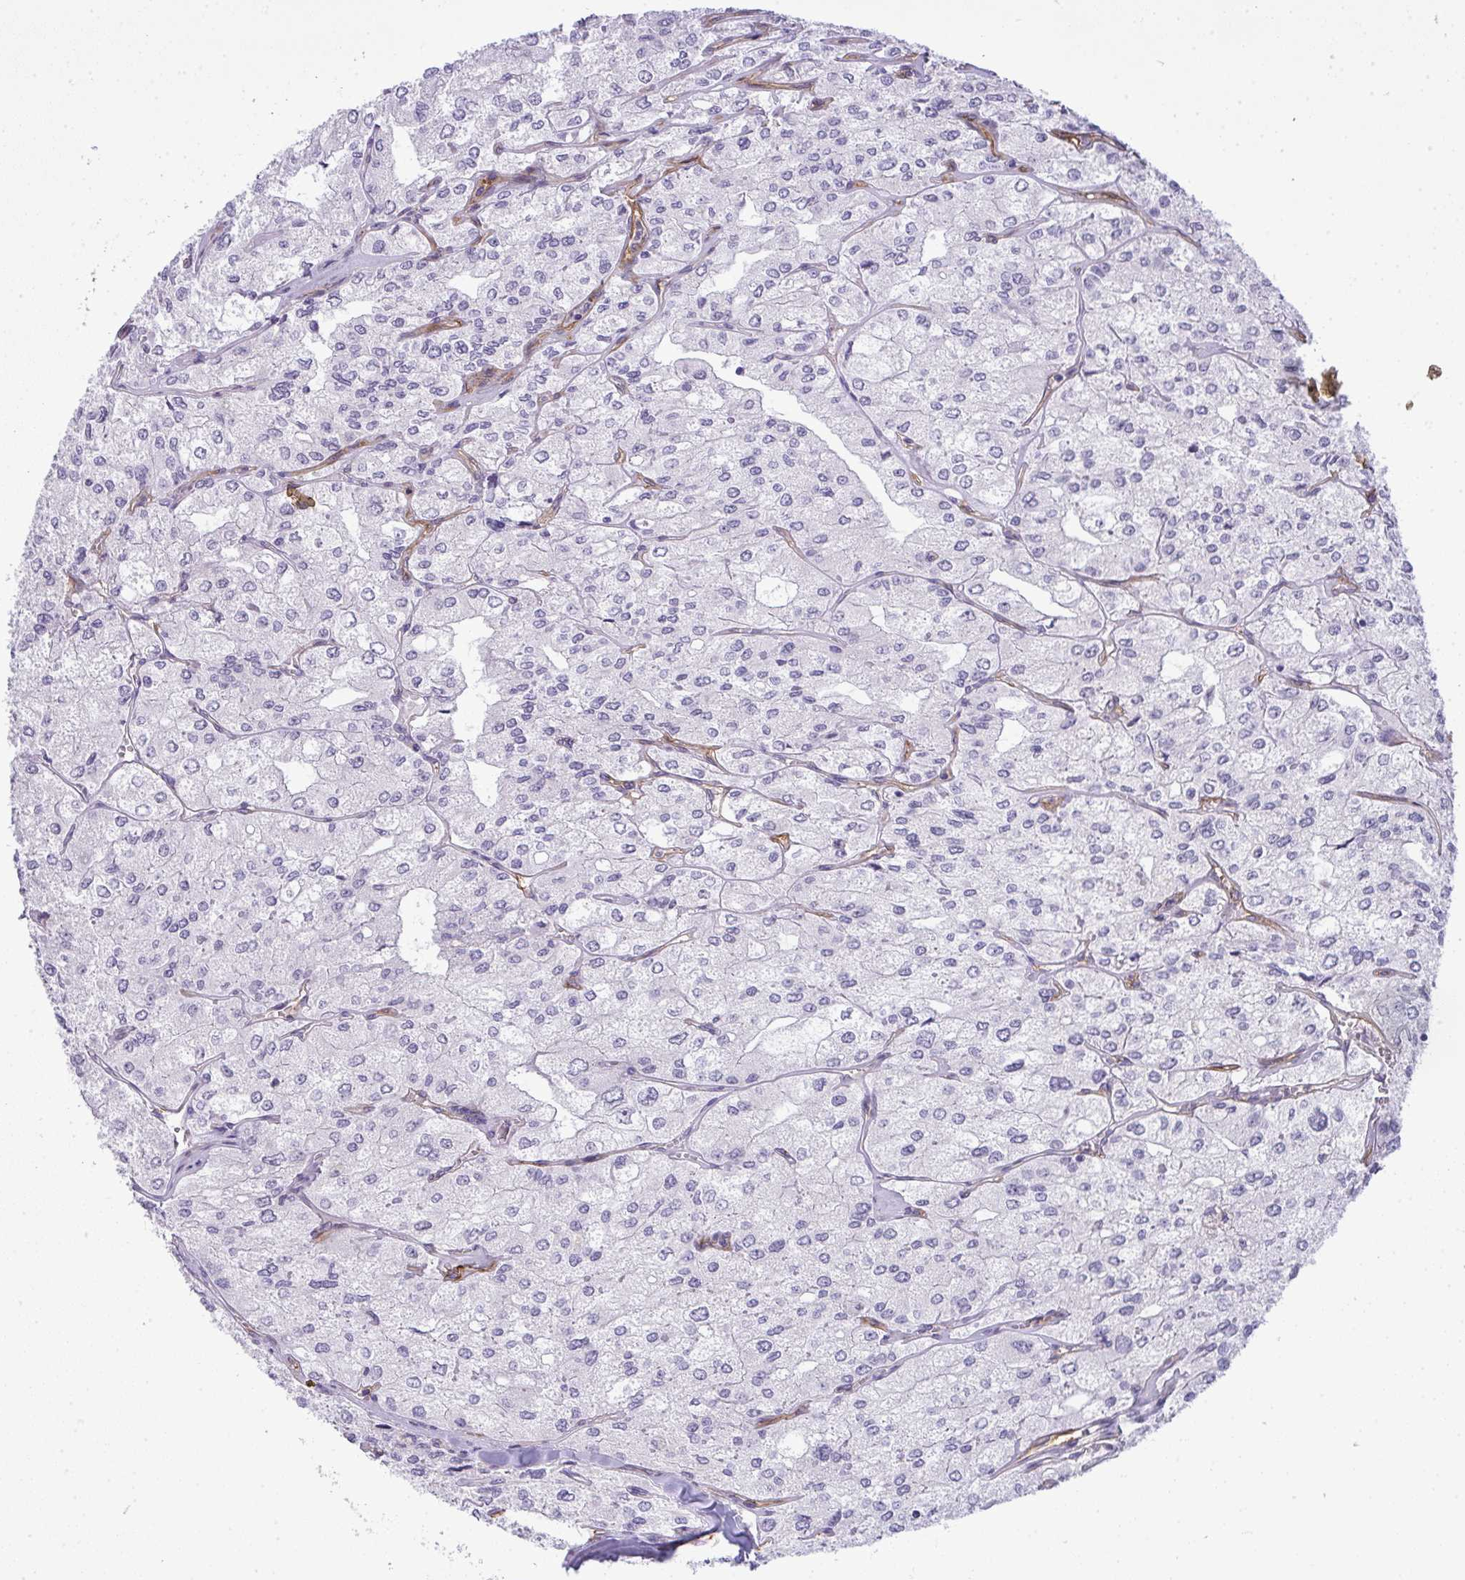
{"staining": {"intensity": "negative", "quantity": "none", "location": "none"}, "tissue": "renal cancer", "cell_type": "Tumor cells", "image_type": "cancer", "snomed": [{"axis": "morphology", "description": "Adenocarcinoma, NOS"}, {"axis": "topography", "description": "Kidney"}], "caption": "This micrograph is of renal cancer stained with IHC to label a protein in brown with the nuclei are counter-stained blue. There is no positivity in tumor cells.", "gene": "UBE2S", "patient": {"sex": "female", "age": 70}}